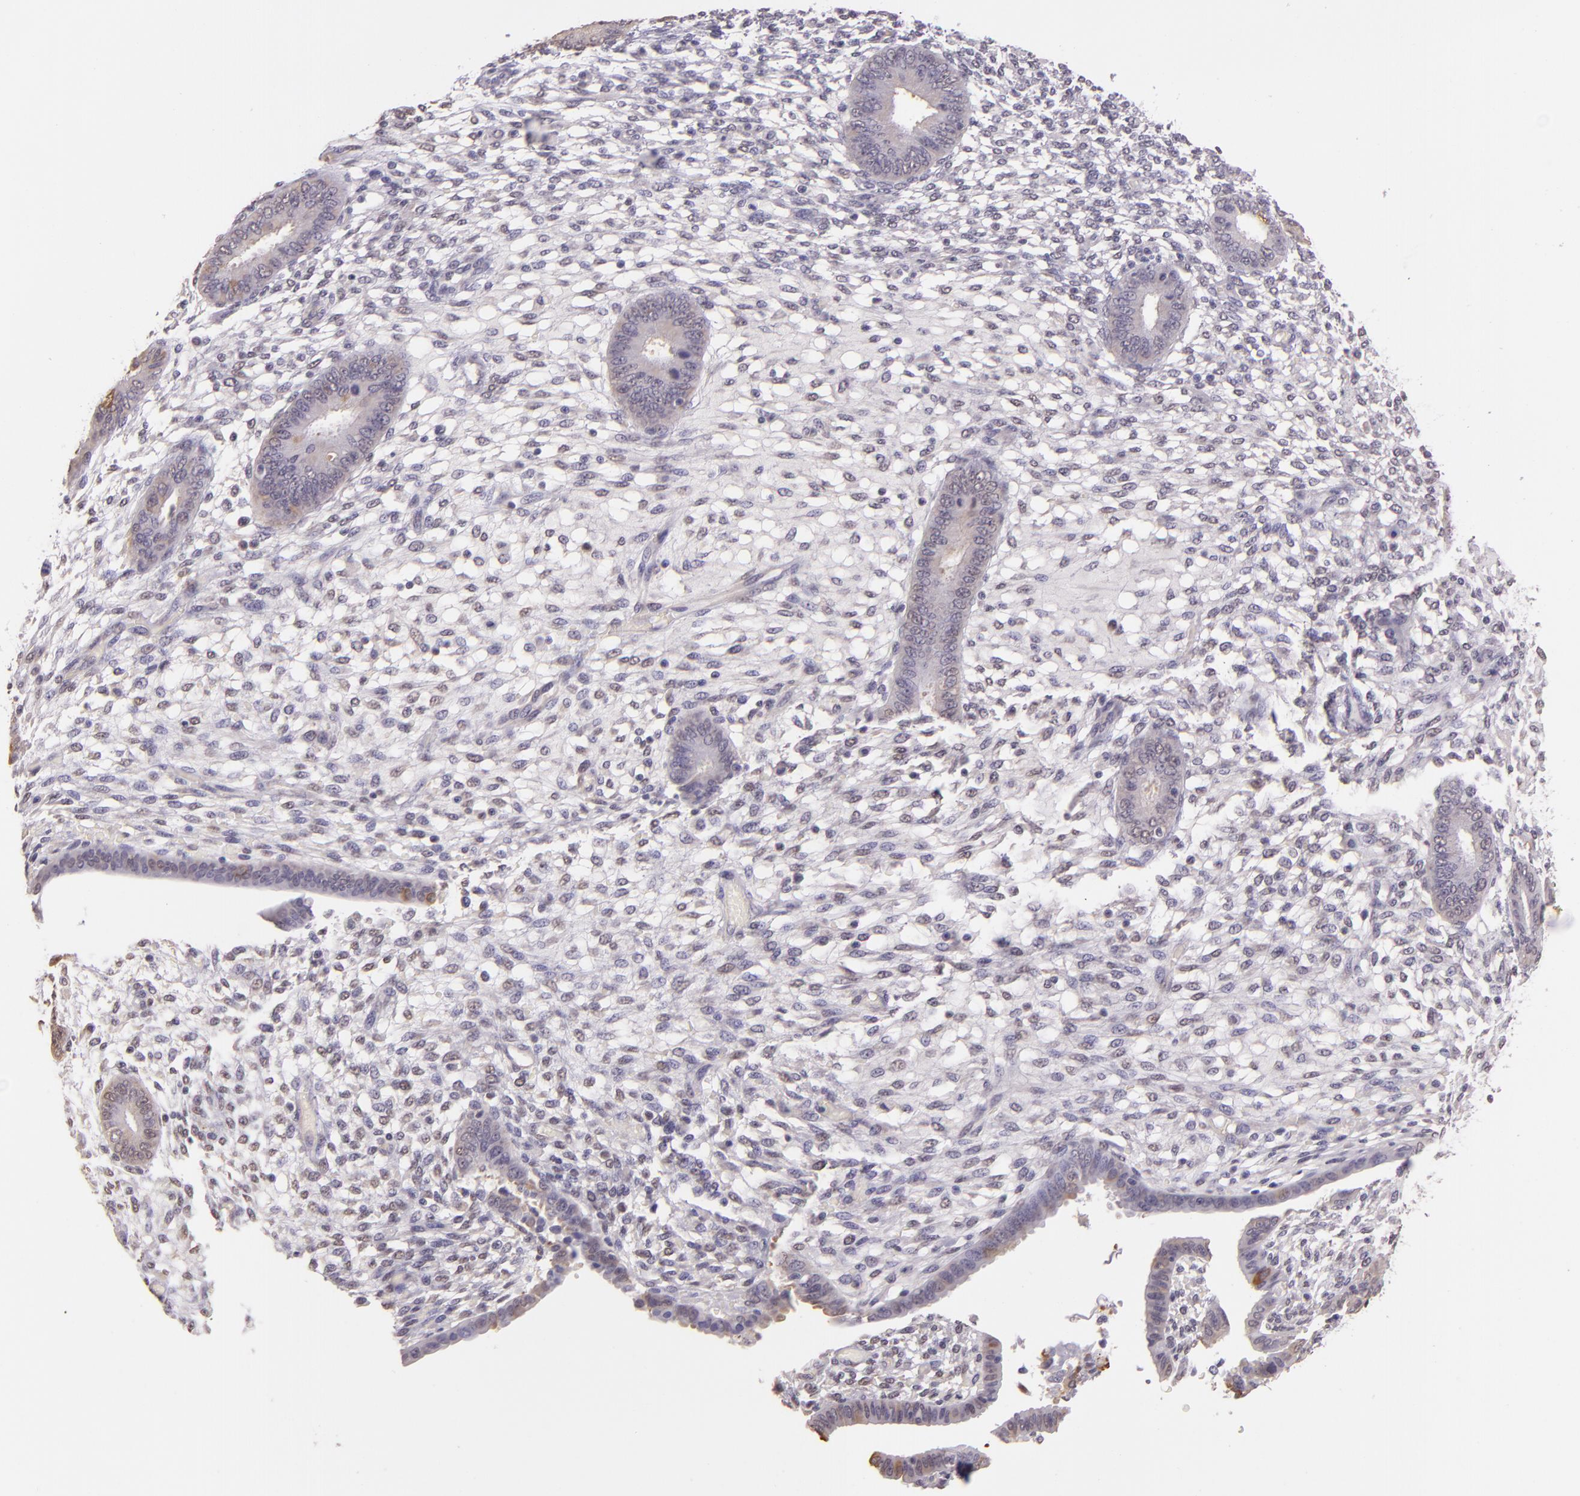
{"staining": {"intensity": "negative", "quantity": "none", "location": "none"}, "tissue": "endometrium", "cell_type": "Cells in endometrial stroma", "image_type": "normal", "snomed": [{"axis": "morphology", "description": "Normal tissue, NOS"}, {"axis": "topography", "description": "Endometrium"}], "caption": "Histopathology image shows no significant protein expression in cells in endometrial stroma of normal endometrium. (Brightfield microscopy of DAB (3,3'-diaminobenzidine) immunohistochemistry (IHC) at high magnification).", "gene": "HSPA8", "patient": {"sex": "female", "age": 42}}